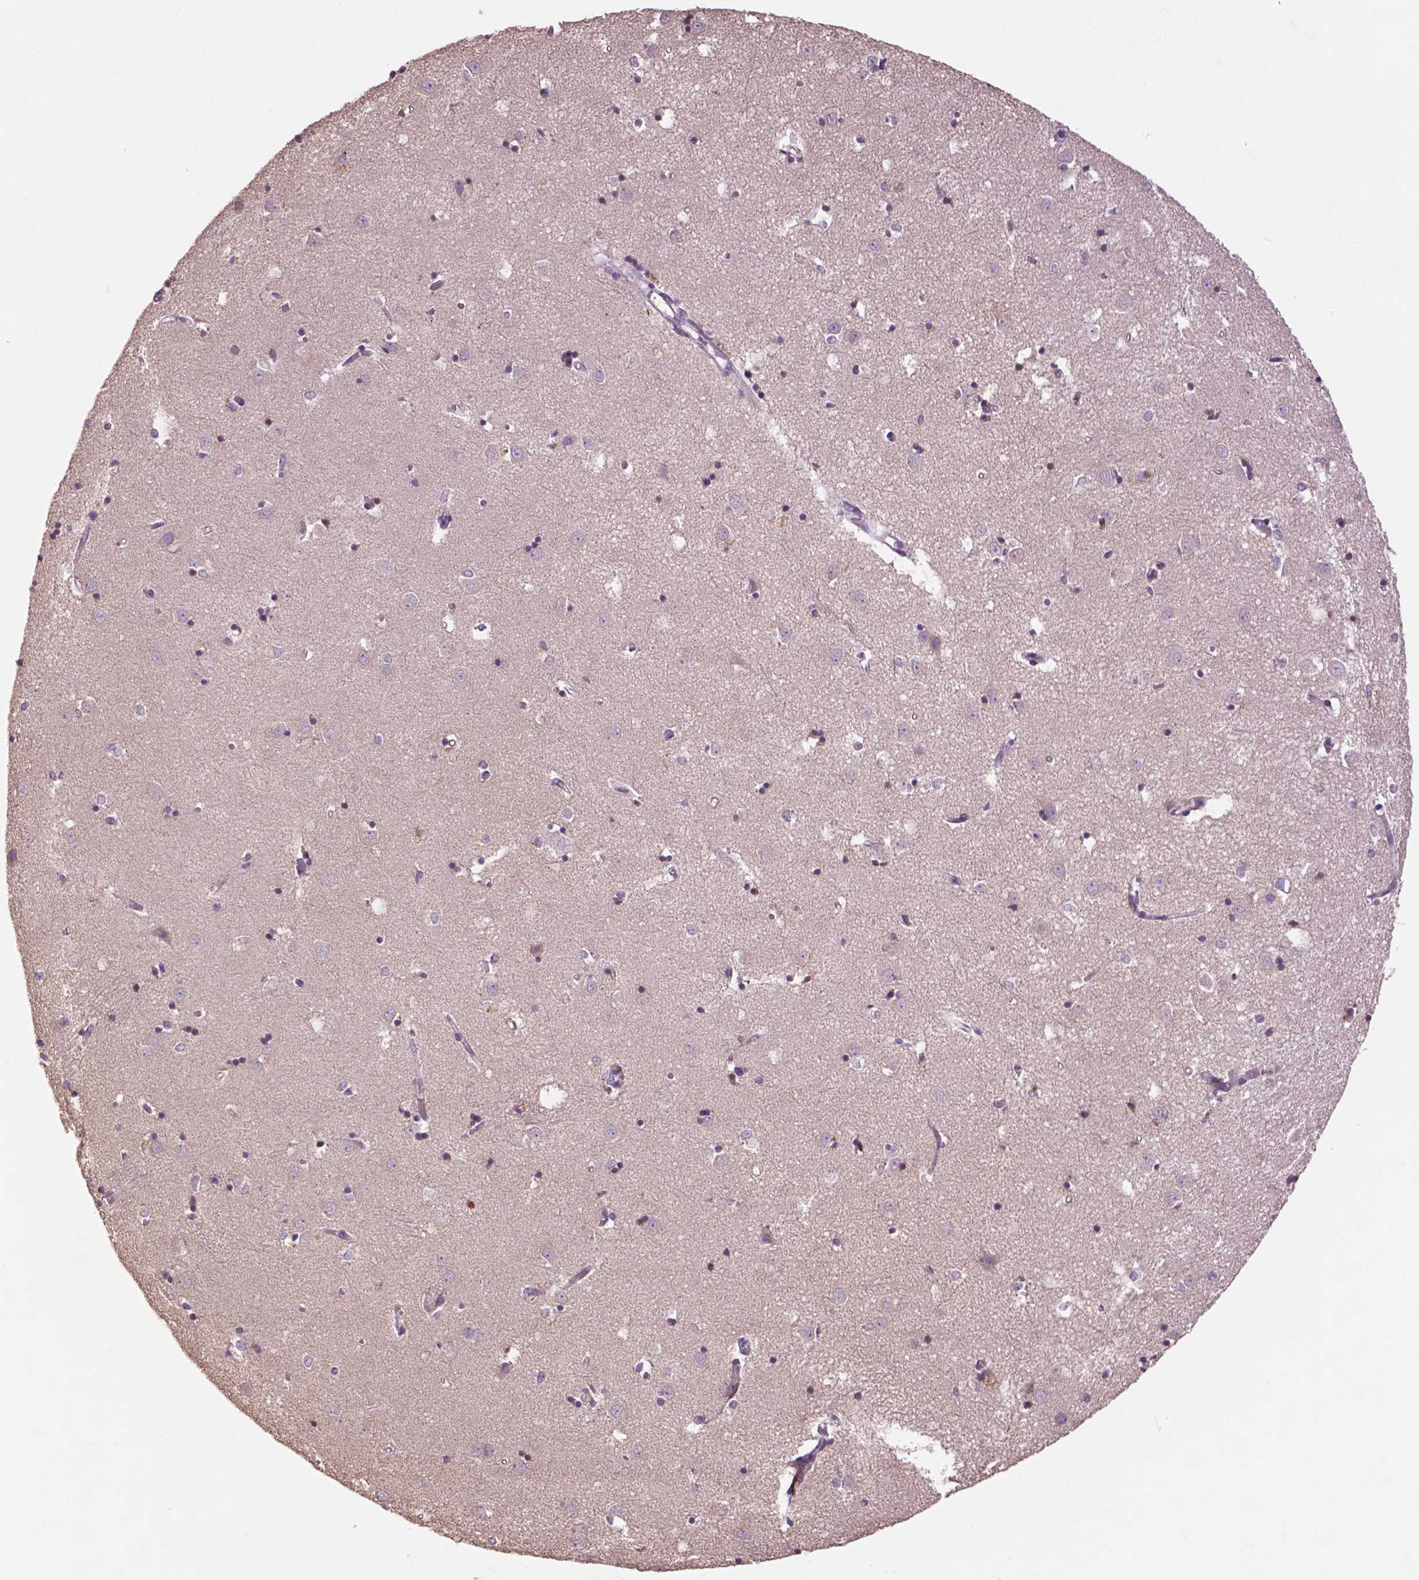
{"staining": {"intensity": "moderate", "quantity": "<25%", "location": "cytoplasmic/membranous"}, "tissue": "caudate", "cell_type": "Glial cells", "image_type": "normal", "snomed": [{"axis": "morphology", "description": "Normal tissue, NOS"}, {"axis": "topography", "description": "Lateral ventricle wall"}], "caption": "Immunohistochemical staining of unremarkable caudate exhibits moderate cytoplasmic/membranous protein expression in approximately <25% of glial cells.", "gene": "LRRC3C", "patient": {"sex": "male", "age": 54}}